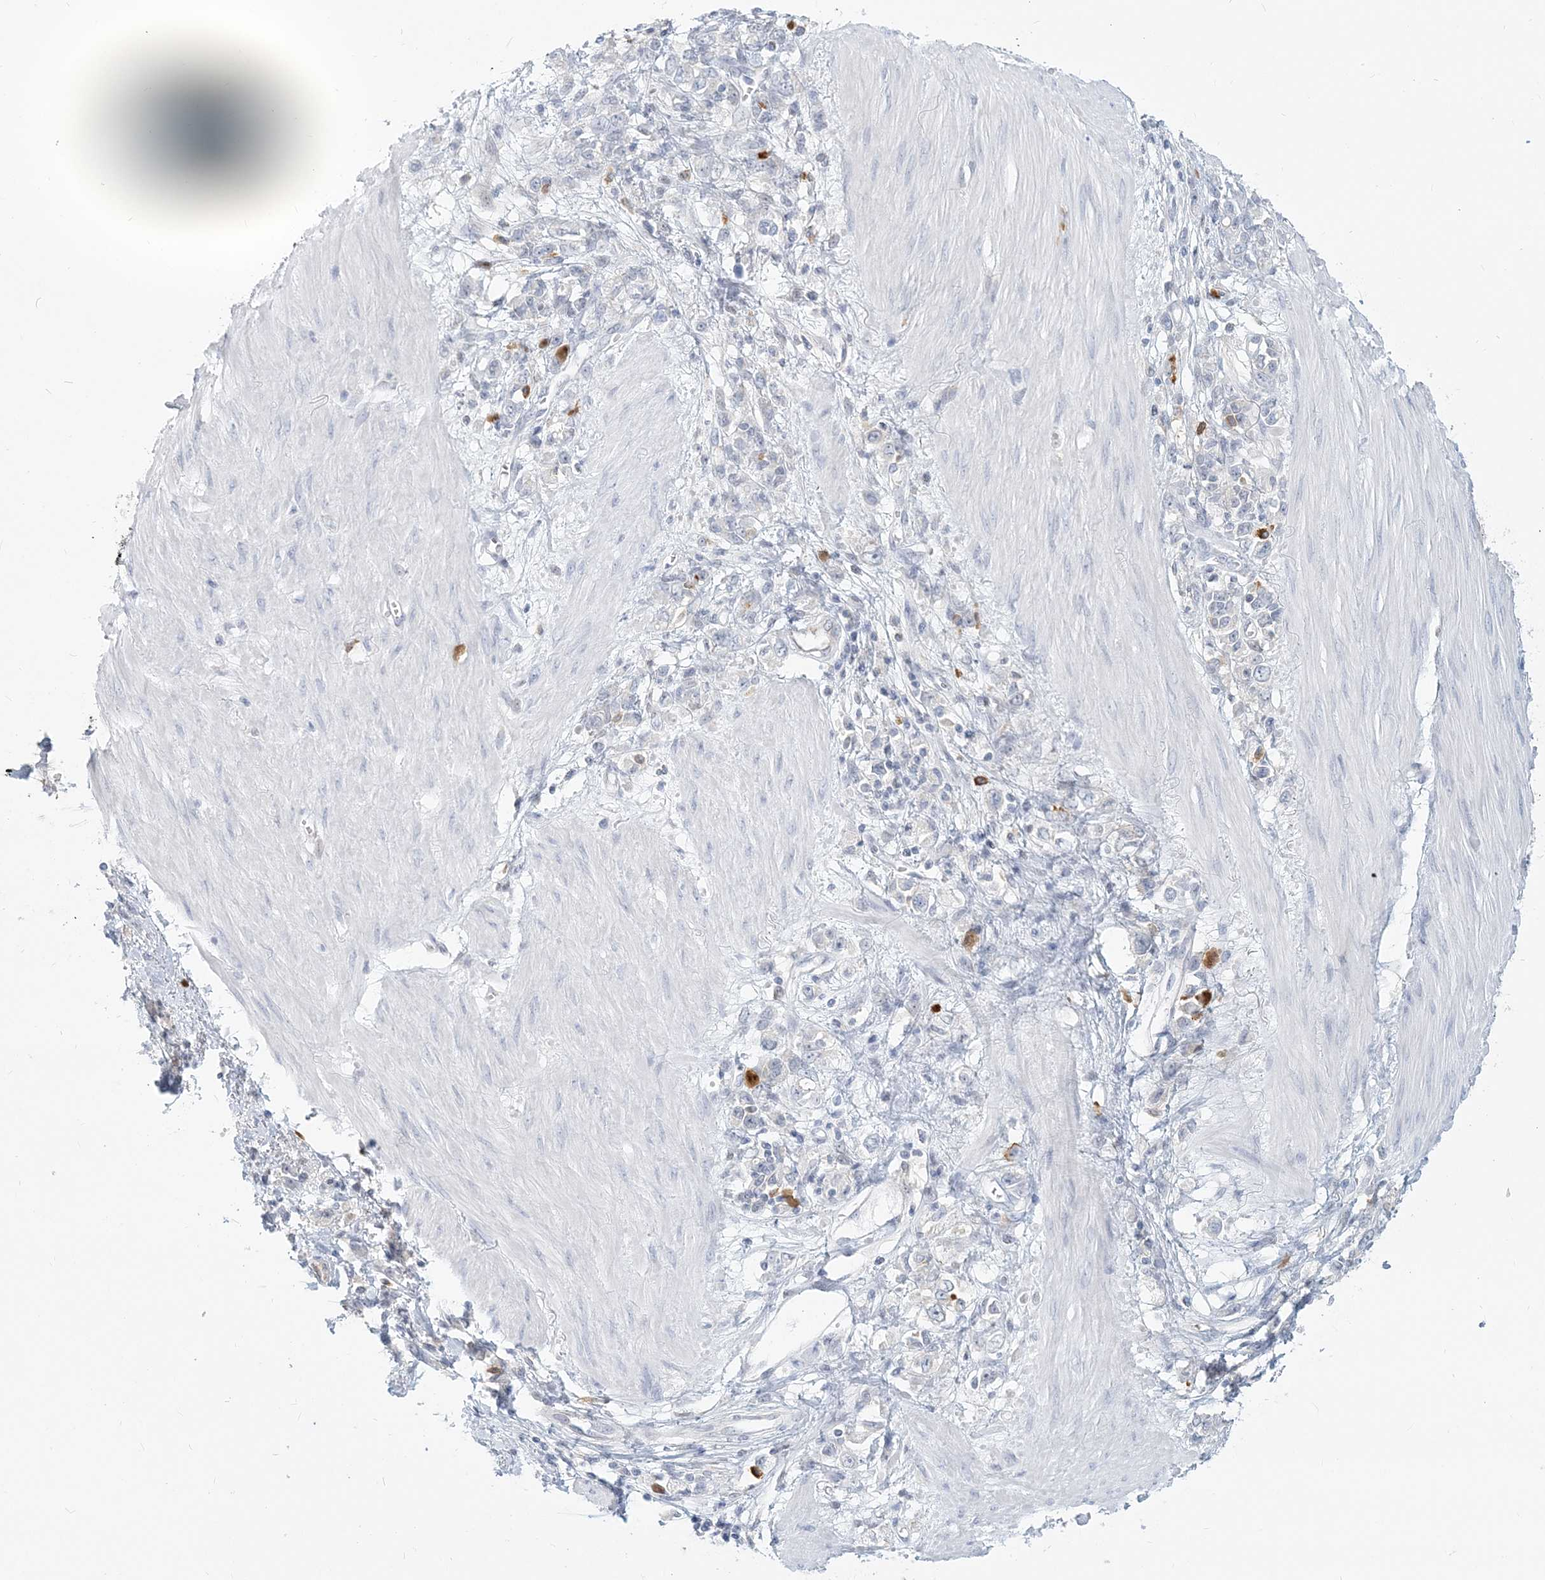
{"staining": {"intensity": "negative", "quantity": "none", "location": "none"}, "tissue": "stomach cancer", "cell_type": "Tumor cells", "image_type": "cancer", "snomed": [{"axis": "morphology", "description": "Adenocarcinoma, NOS"}, {"axis": "topography", "description": "Stomach"}], "caption": "An immunohistochemistry image of stomach cancer is shown. There is no staining in tumor cells of stomach cancer.", "gene": "GMPPA", "patient": {"sex": "female", "age": 76}}